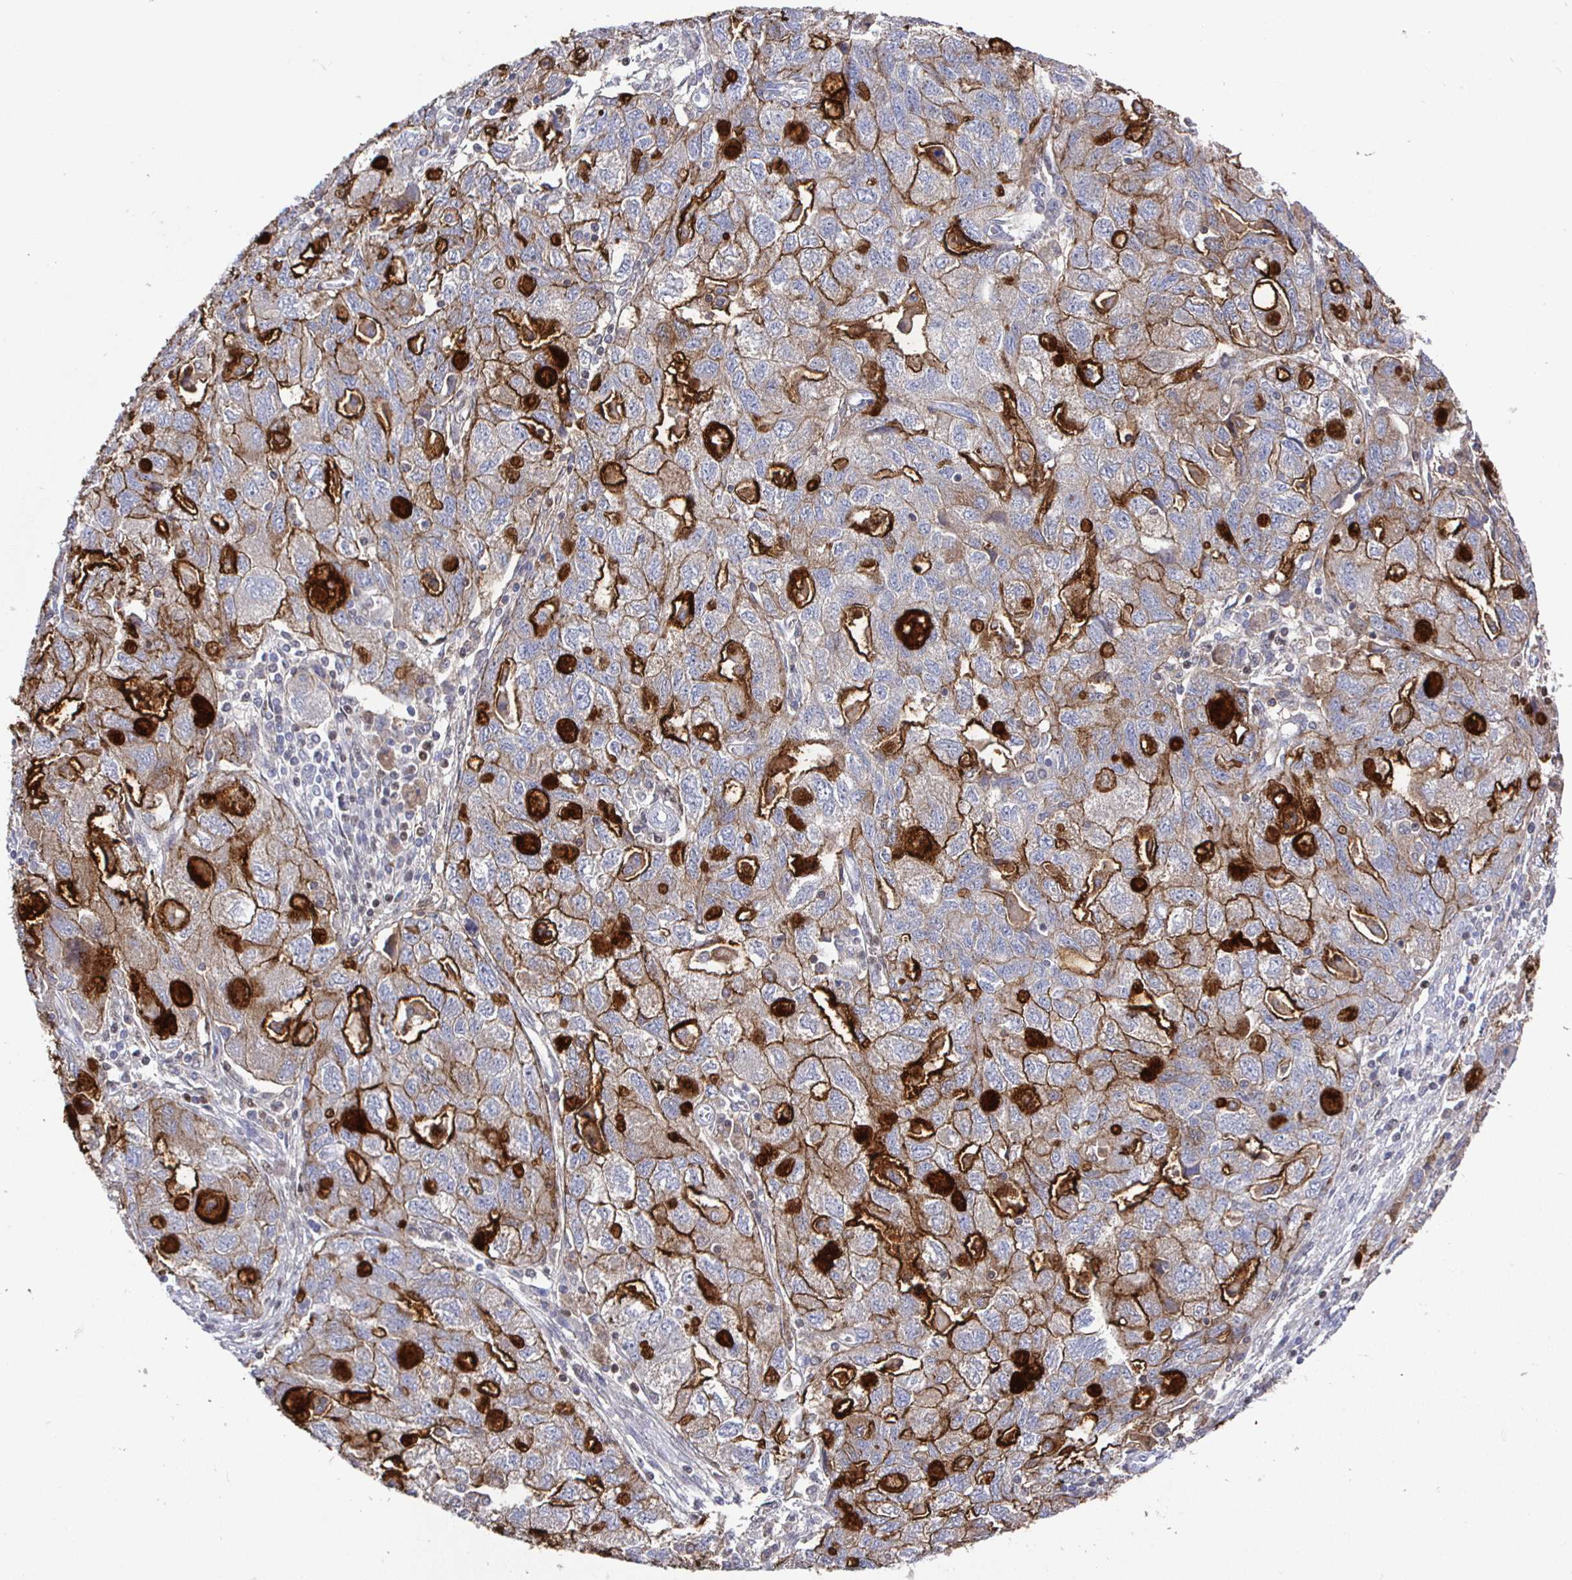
{"staining": {"intensity": "moderate", "quantity": "25%-75%", "location": "cytoplasmic/membranous"}, "tissue": "ovarian cancer", "cell_type": "Tumor cells", "image_type": "cancer", "snomed": [{"axis": "morphology", "description": "Carcinoma, NOS"}, {"axis": "morphology", "description": "Cystadenocarcinoma, serous, NOS"}, {"axis": "topography", "description": "Ovary"}], "caption": "Immunohistochemistry (IHC) of human ovarian cancer shows medium levels of moderate cytoplasmic/membranous expression in about 25%-75% of tumor cells.", "gene": "RUNX2", "patient": {"sex": "female", "age": 69}}